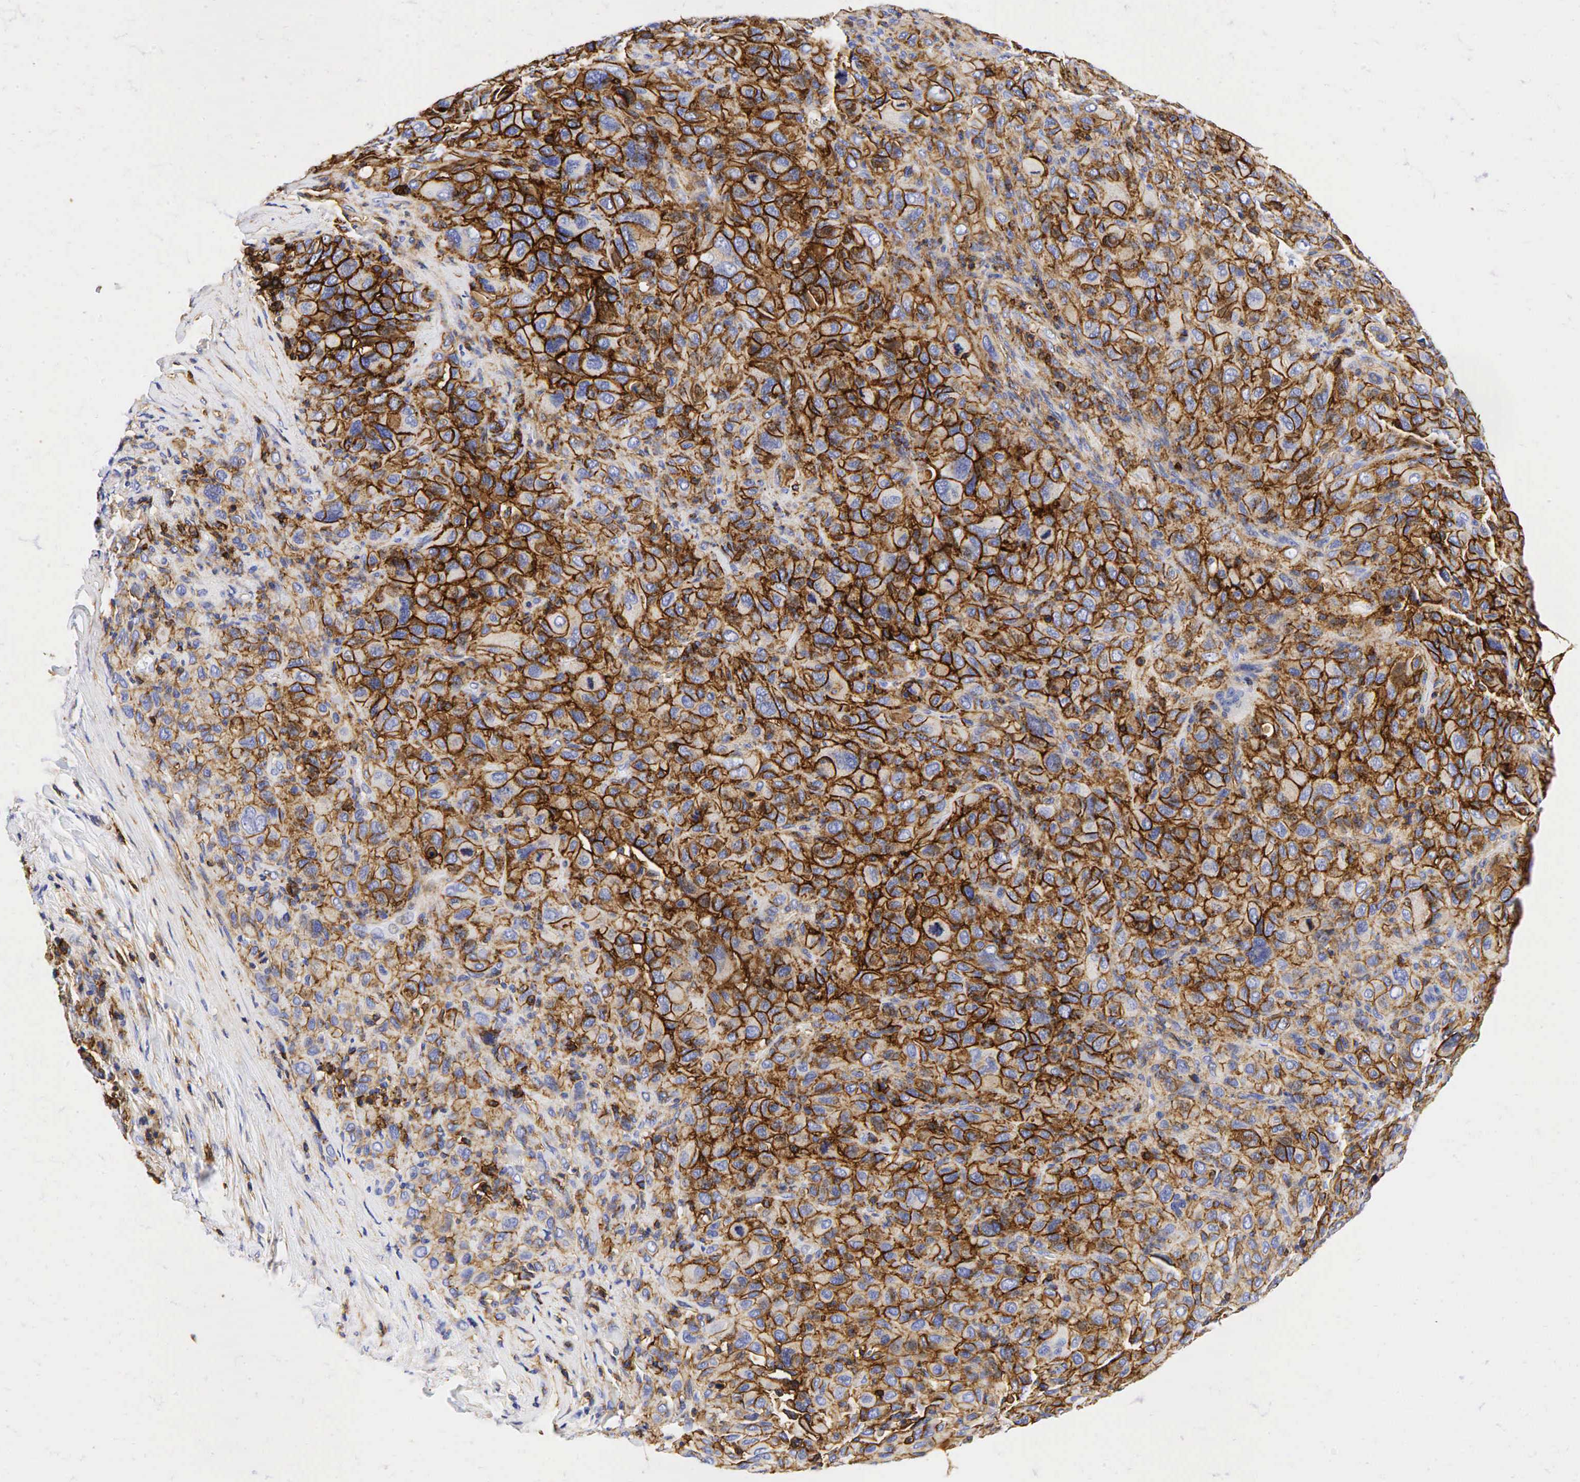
{"staining": {"intensity": "moderate", "quantity": ">75%", "location": "cytoplasmic/membranous"}, "tissue": "melanoma", "cell_type": "Tumor cells", "image_type": "cancer", "snomed": [{"axis": "morphology", "description": "Malignant melanoma, Metastatic site"}, {"axis": "topography", "description": "Skin"}], "caption": "Human malignant melanoma (metastatic site) stained with a protein marker reveals moderate staining in tumor cells.", "gene": "CD44", "patient": {"sex": "male", "age": 32}}